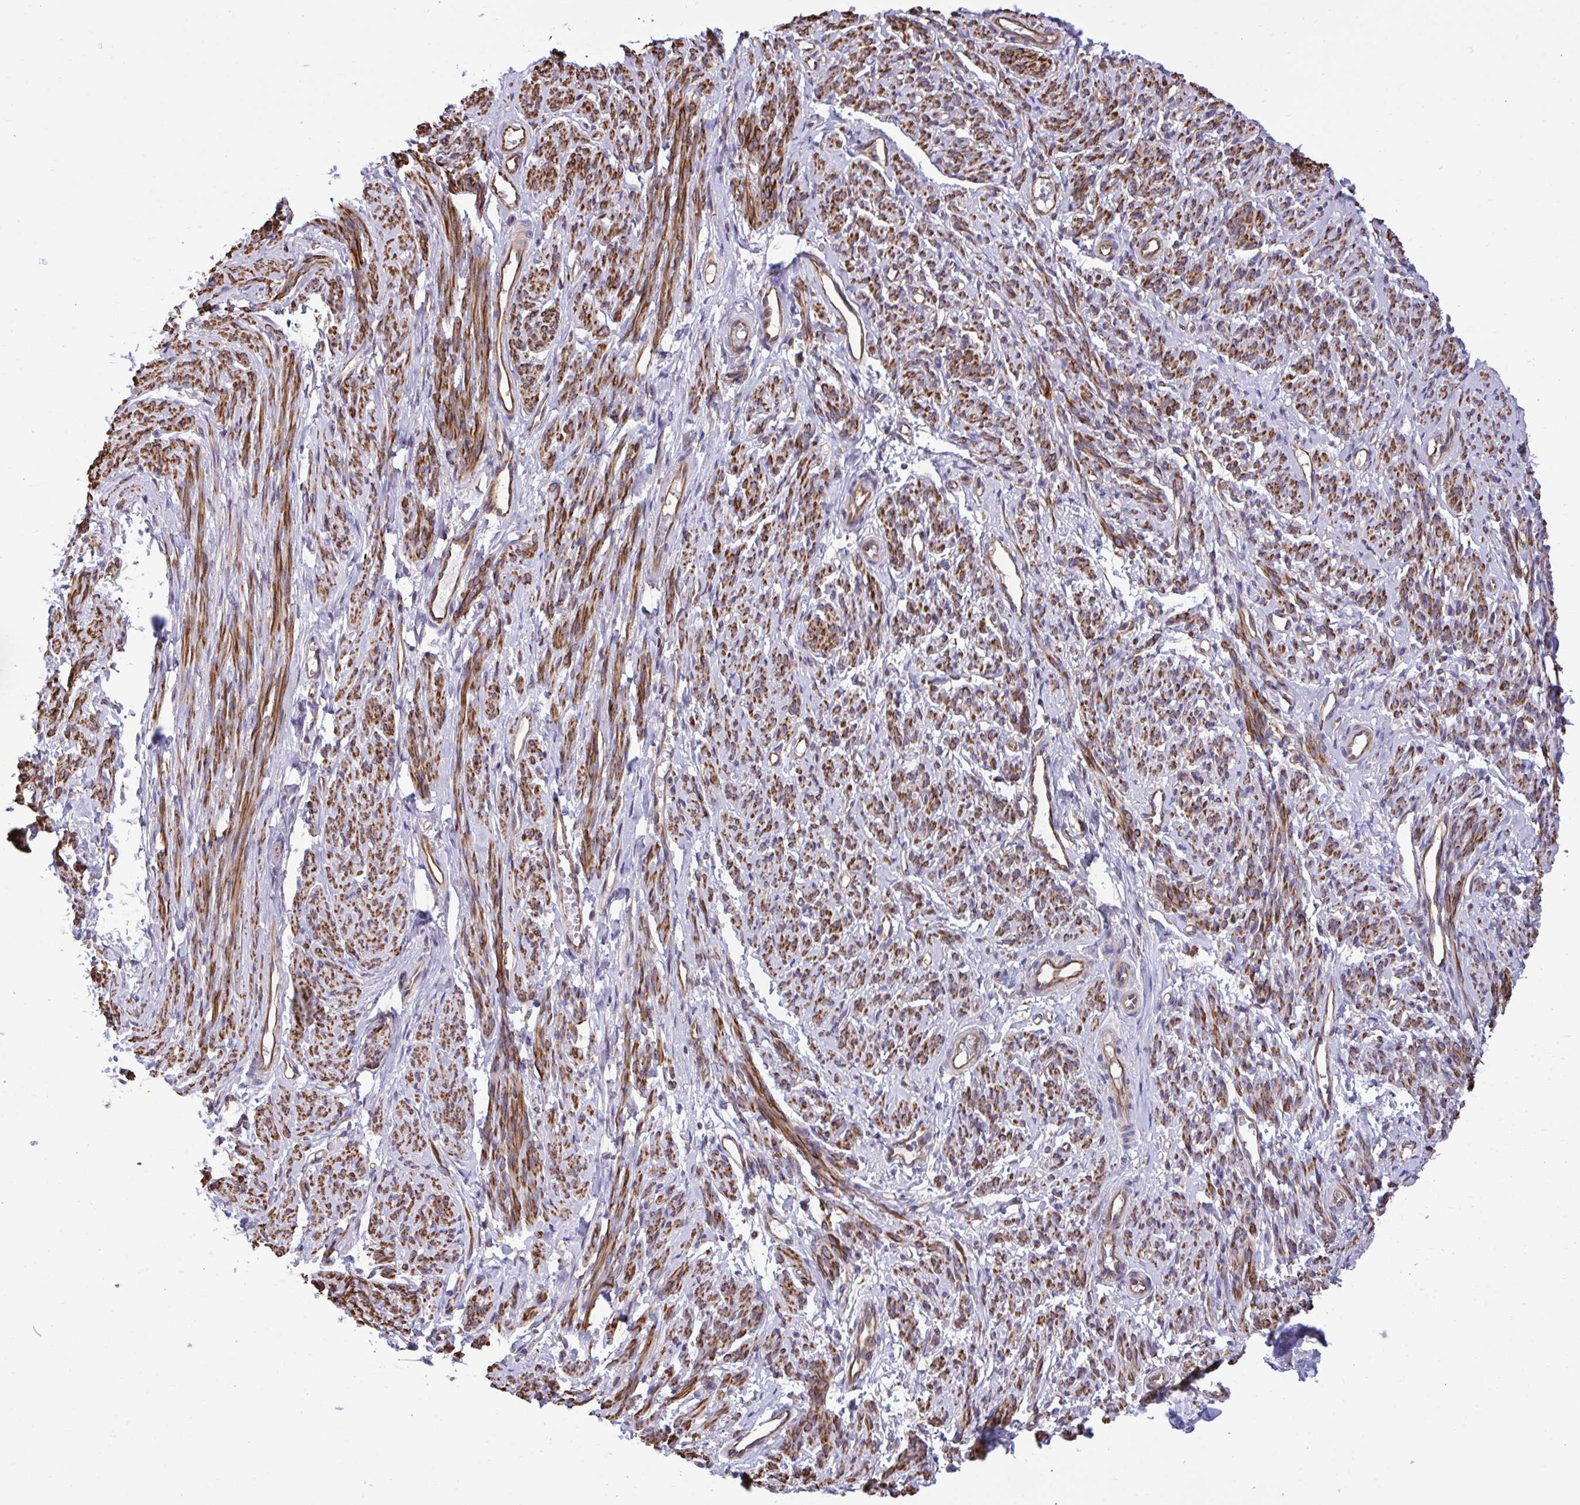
{"staining": {"intensity": "strong", "quantity": ">75%", "location": "cytoplasmic/membranous"}, "tissue": "smooth muscle", "cell_type": "Smooth muscle cells", "image_type": "normal", "snomed": [{"axis": "morphology", "description": "Normal tissue, NOS"}, {"axis": "topography", "description": "Smooth muscle"}], "caption": "This photomicrograph exhibits benign smooth muscle stained with immunohistochemistry to label a protein in brown. The cytoplasmic/membranous of smooth muscle cells show strong positivity for the protein. Nuclei are counter-stained blue.", "gene": "RPS15", "patient": {"sex": "female", "age": 65}}